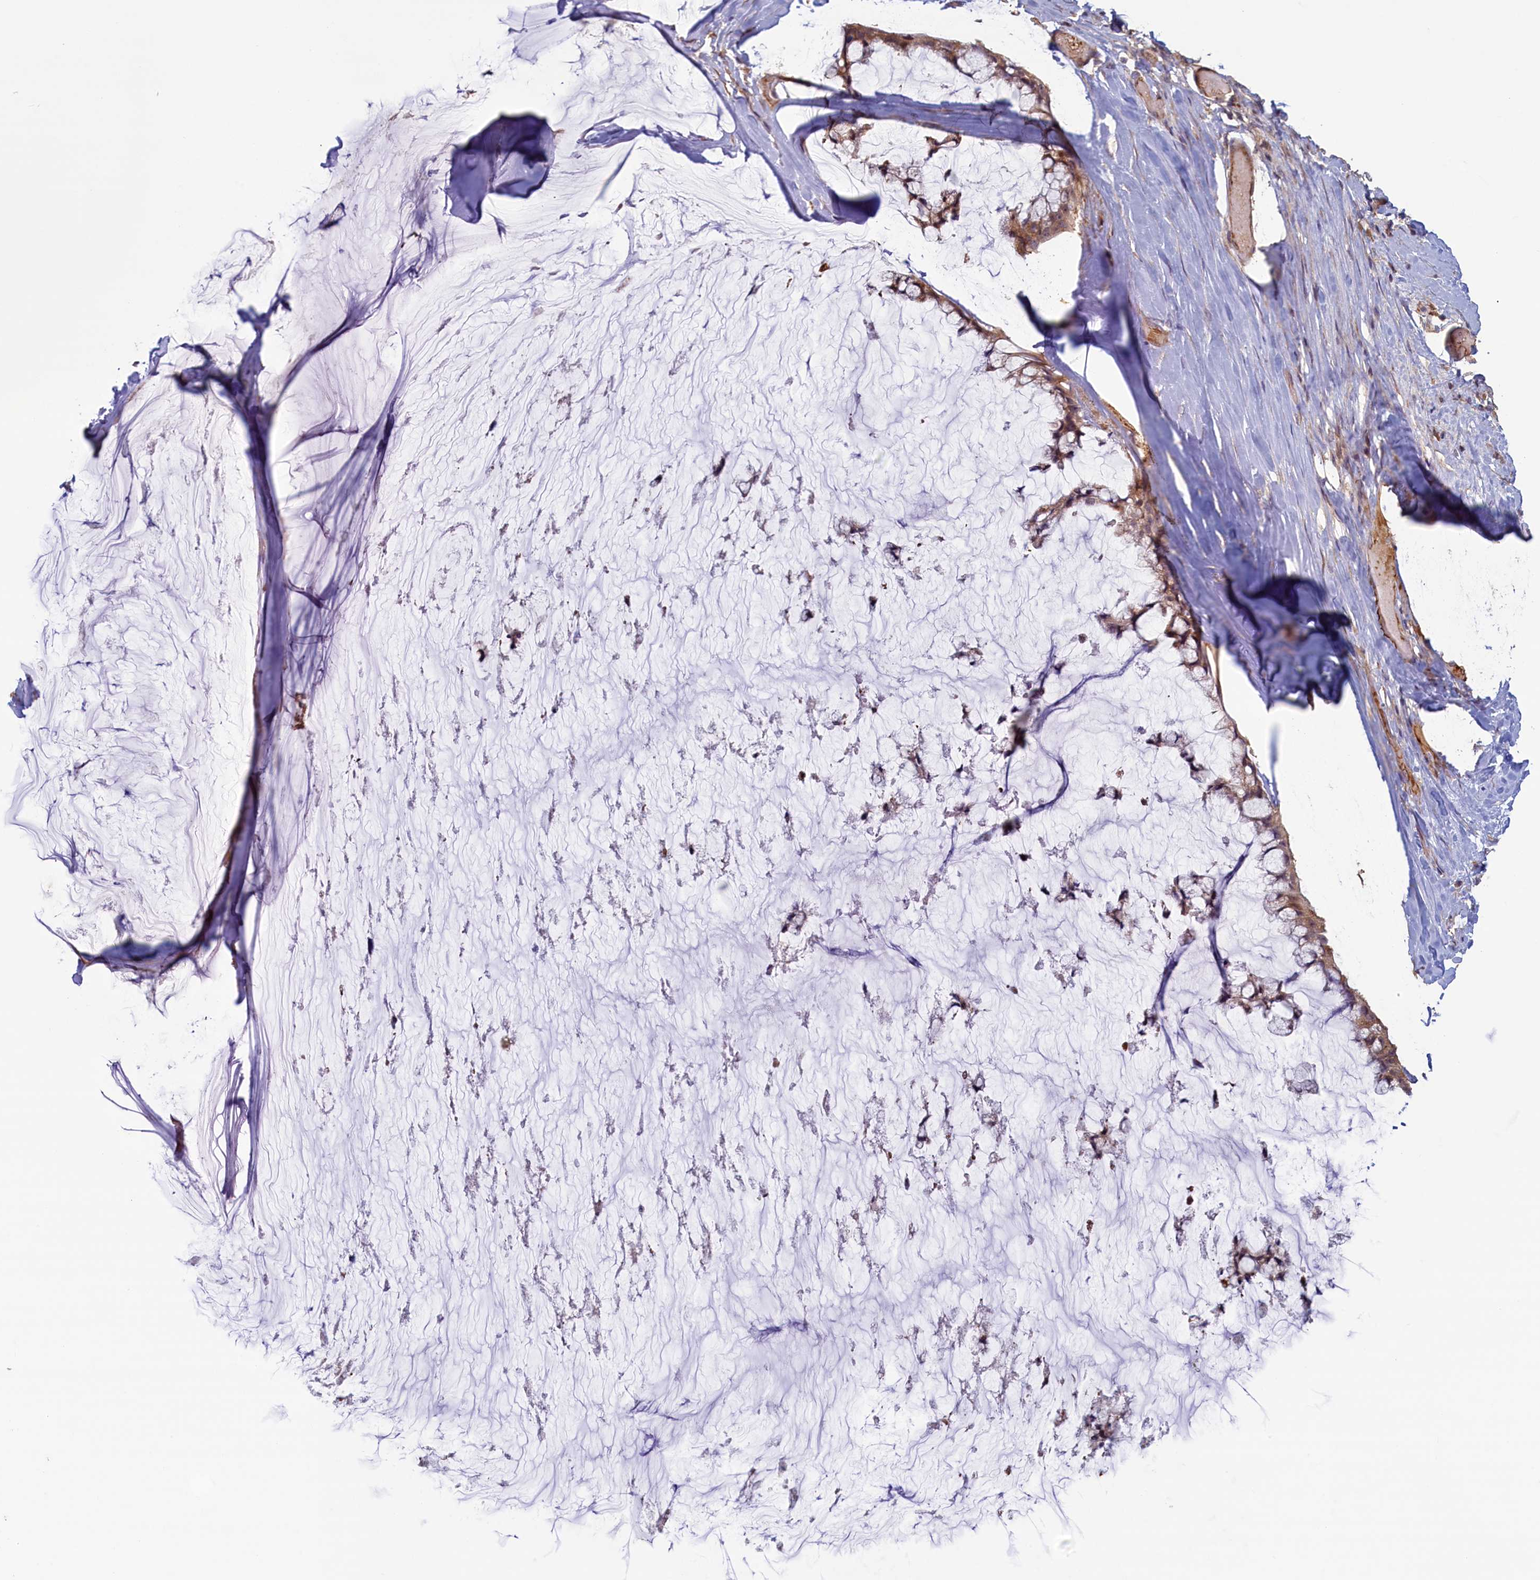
{"staining": {"intensity": "weak", "quantity": ">75%", "location": "cytoplasmic/membranous"}, "tissue": "ovarian cancer", "cell_type": "Tumor cells", "image_type": "cancer", "snomed": [{"axis": "morphology", "description": "Cystadenocarcinoma, mucinous, NOS"}, {"axis": "topography", "description": "Ovary"}], "caption": "Immunohistochemical staining of ovarian mucinous cystadenocarcinoma shows low levels of weak cytoplasmic/membranous protein staining in about >75% of tumor cells. (Stains: DAB in brown, nuclei in blue, Microscopy: brightfield microscopy at high magnification).", "gene": "CIAO2B", "patient": {"sex": "female", "age": 39}}